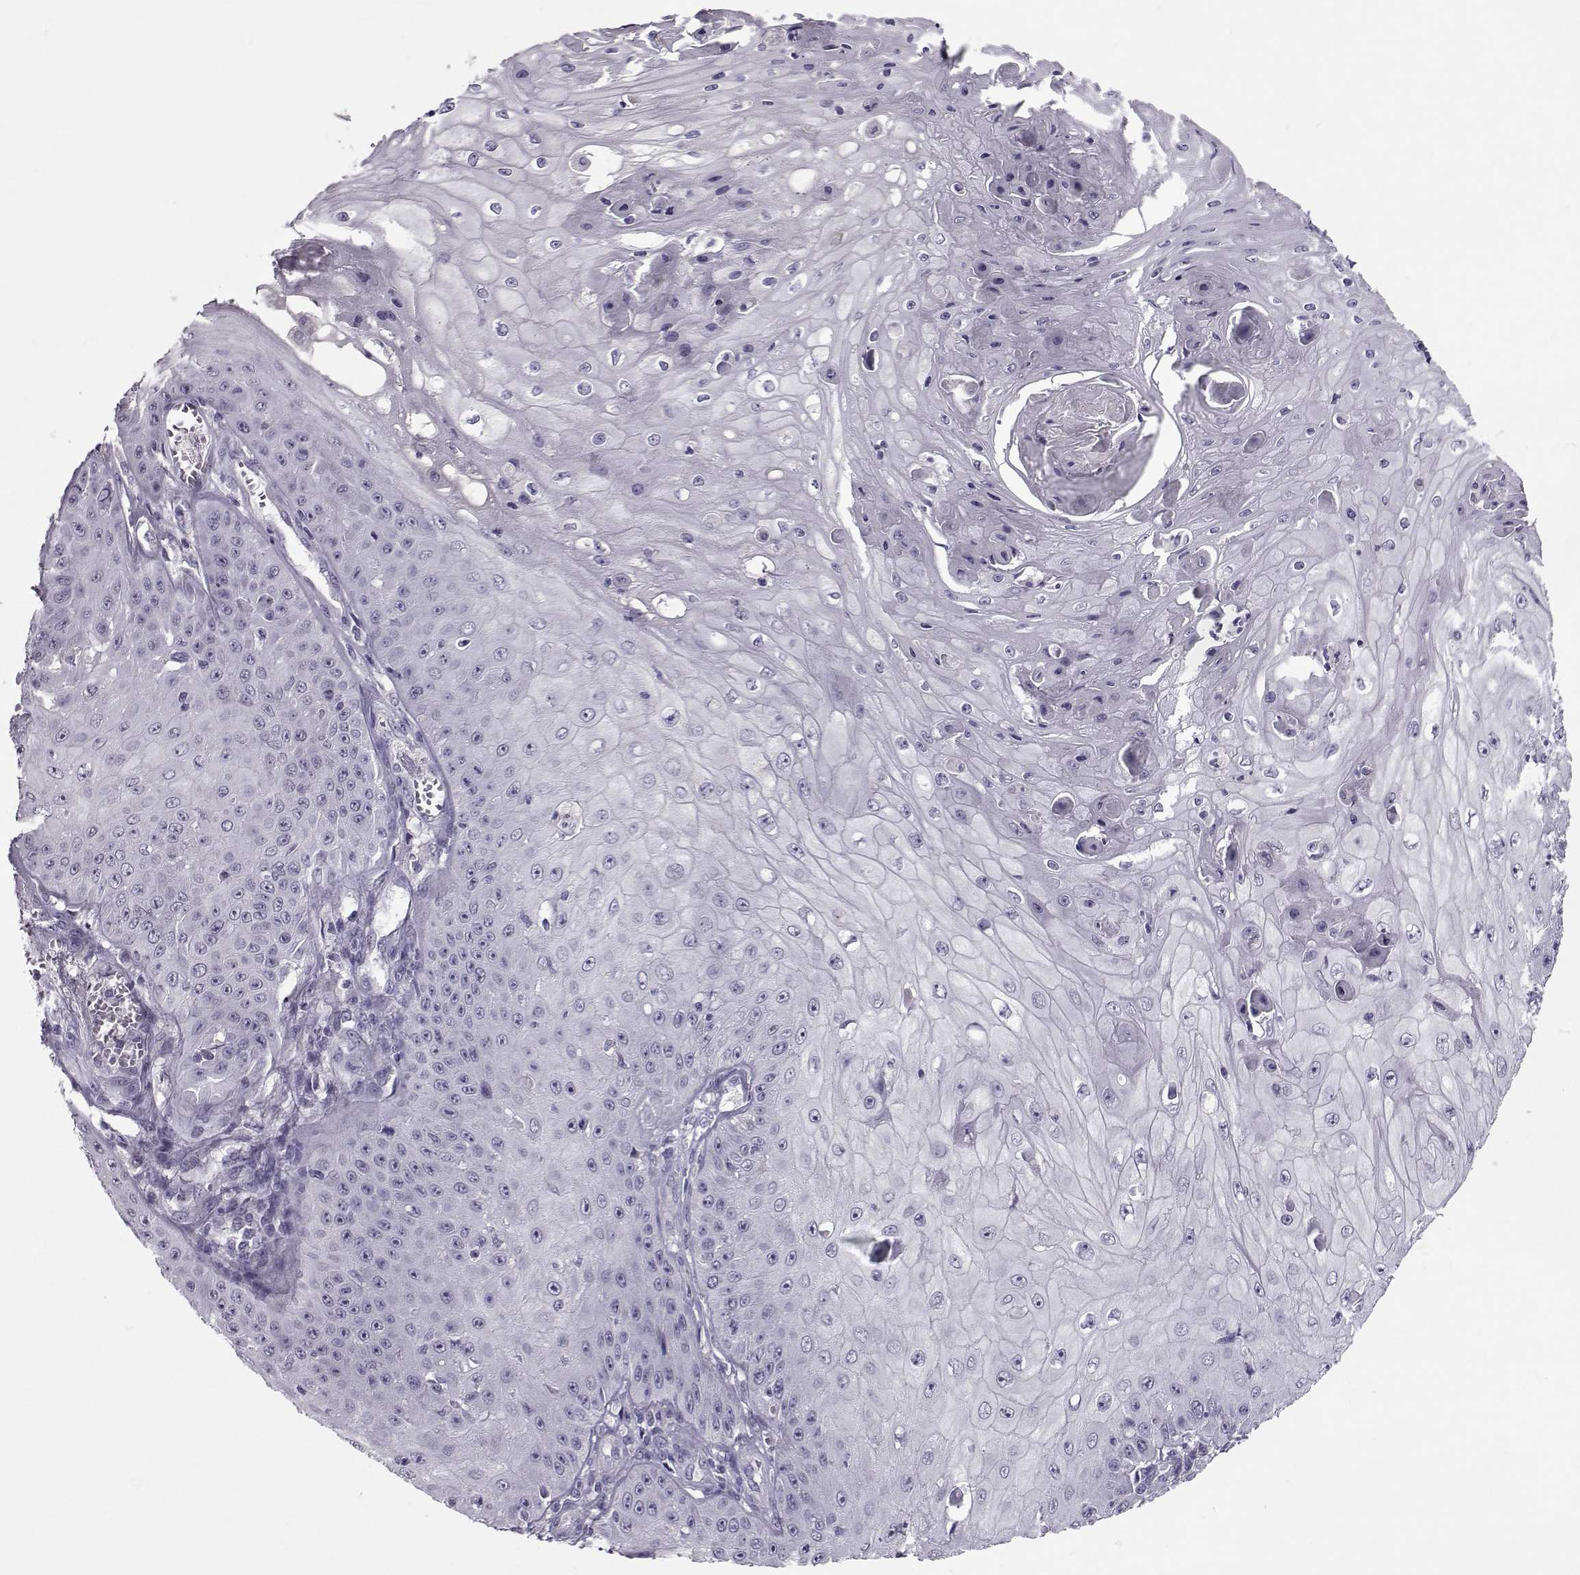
{"staining": {"intensity": "negative", "quantity": "none", "location": "none"}, "tissue": "skin cancer", "cell_type": "Tumor cells", "image_type": "cancer", "snomed": [{"axis": "morphology", "description": "Squamous cell carcinoma, NOS"}, {"axis": "topography", "description": "Skin"}], "caption": "Immunohistochemistry micrograph of human skin cancer stained for a protein (brown), which exhibits no expression in tumor cells.", "gene": "ASRGL1", "patient": {"sex": "male", "age": 70}}